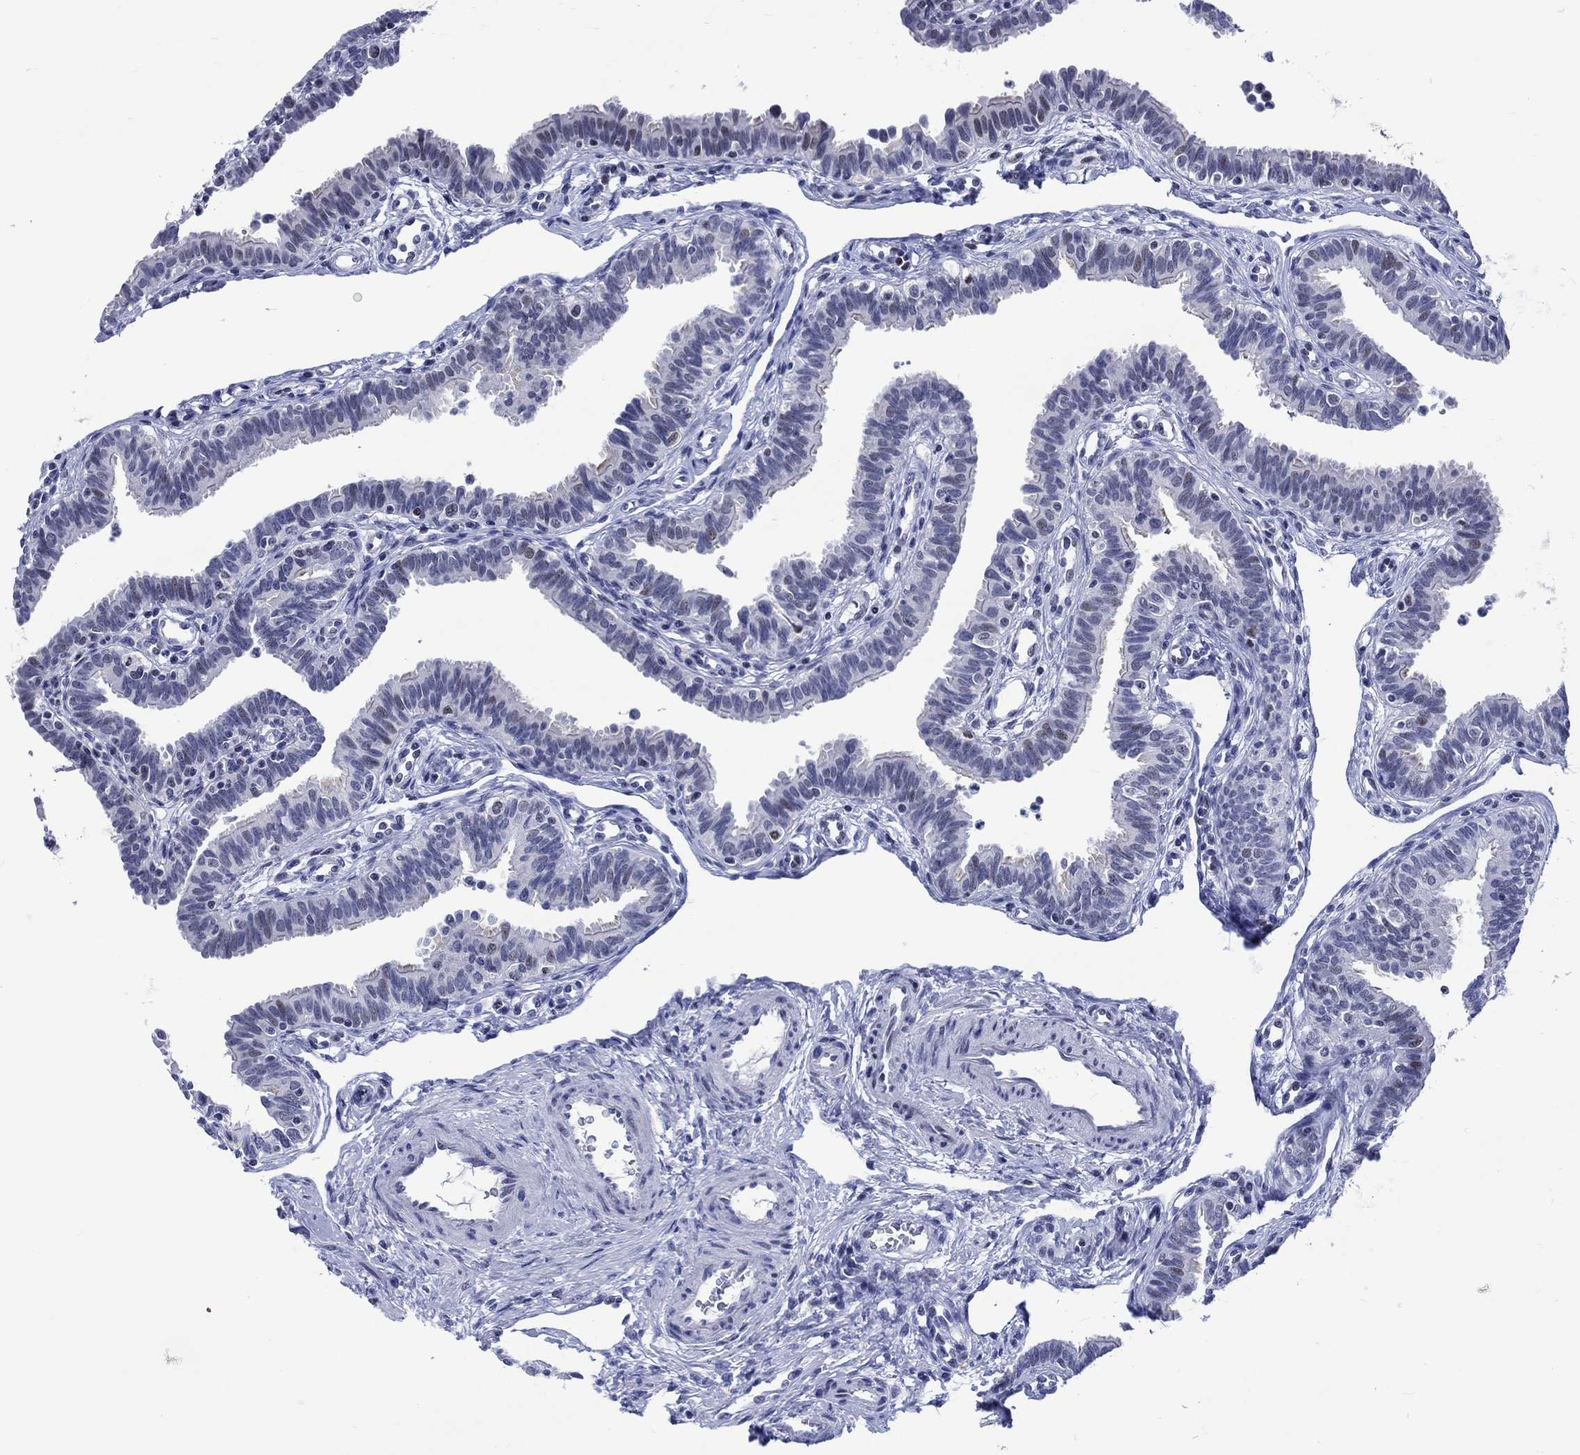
{"staining": {"intensity": "moderate", "quantity": "<25%", "location": "nuclear"}, "tissue": "fallopian tube", "cell_type": "Glandular cells", "image_type": "normal", "snomed": [{"axis": "morphology", "description": "Normal tissue, NOS"}, {"axis": "topography", "description": "Fallopian tube"}], "caption": "High-magnification brightfield microscopy of normal fallopian tube stained with DAB (3,3'-diaminobenzidine) (brown) and counterstained with hematoxylin (blue). glandular cells exhibit moderate nuclear staining is identified in about<25% of cells.", "gene": "CDCA2", "patient": {"sex": "female", "age": 36}}